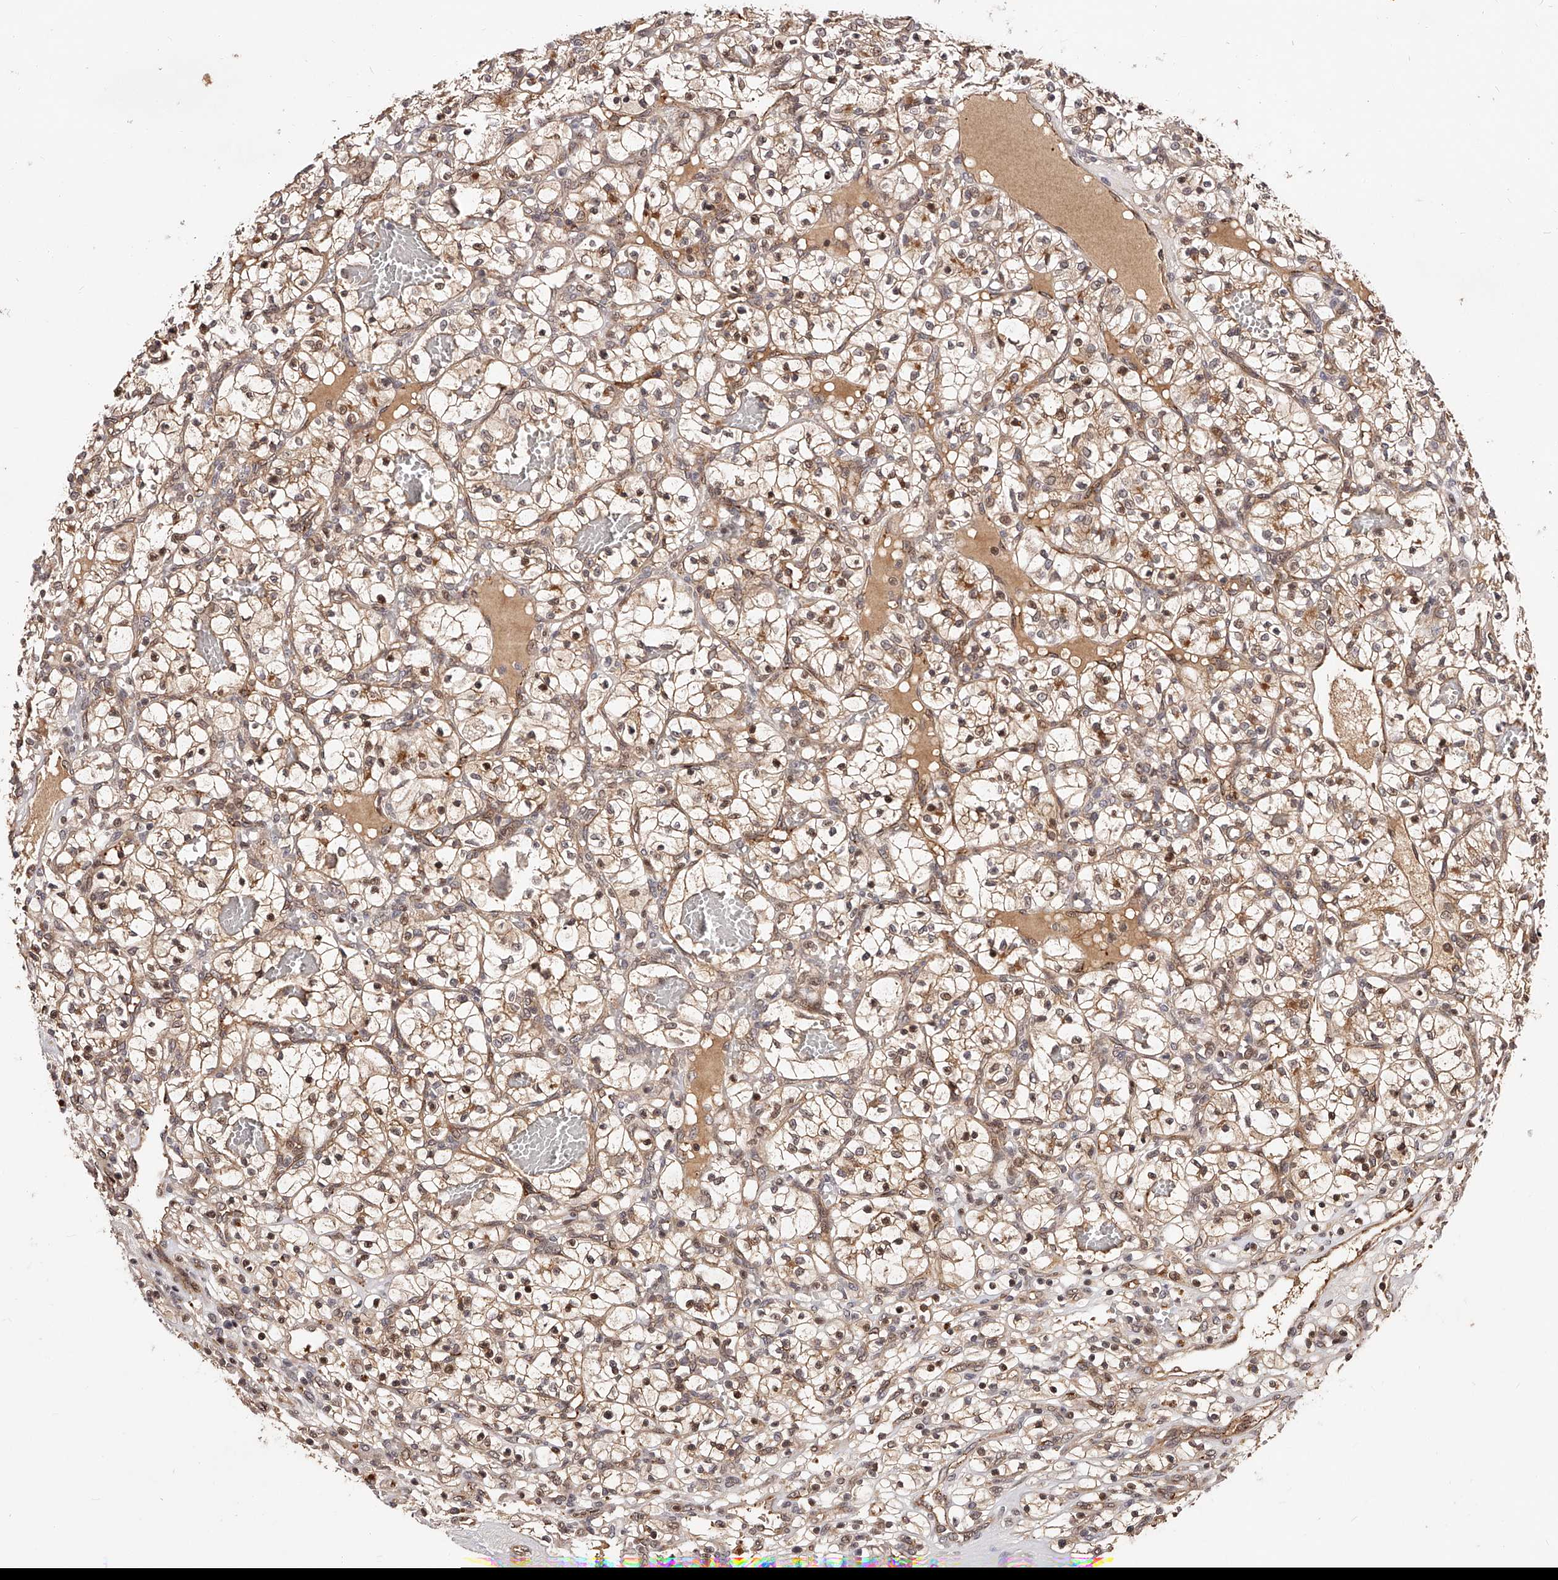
{"staining": {"intensity": "moderate", "quantity": ">75%", "location": "cytoplasmic/membranous,nuclear"}, "tissue": "renal cancer", "cell_type": "Tumor cells", "image_type": "cancer", "snomed": [{"axis": "morphology", "description": "Adenocarcinoma, NOS"}, {"axis": "topography", "description": "Kidney"}], "caption": "Approximately >75% of tumor cells in renal cancer (adenocarcinoma) exhibit moderate cytoplasmic/membranous and nuclear protein positivity as visualized by brown immunohistochemical staining.", "gene": "CUL7", "patient": {"sex": "female", "age": 57}}